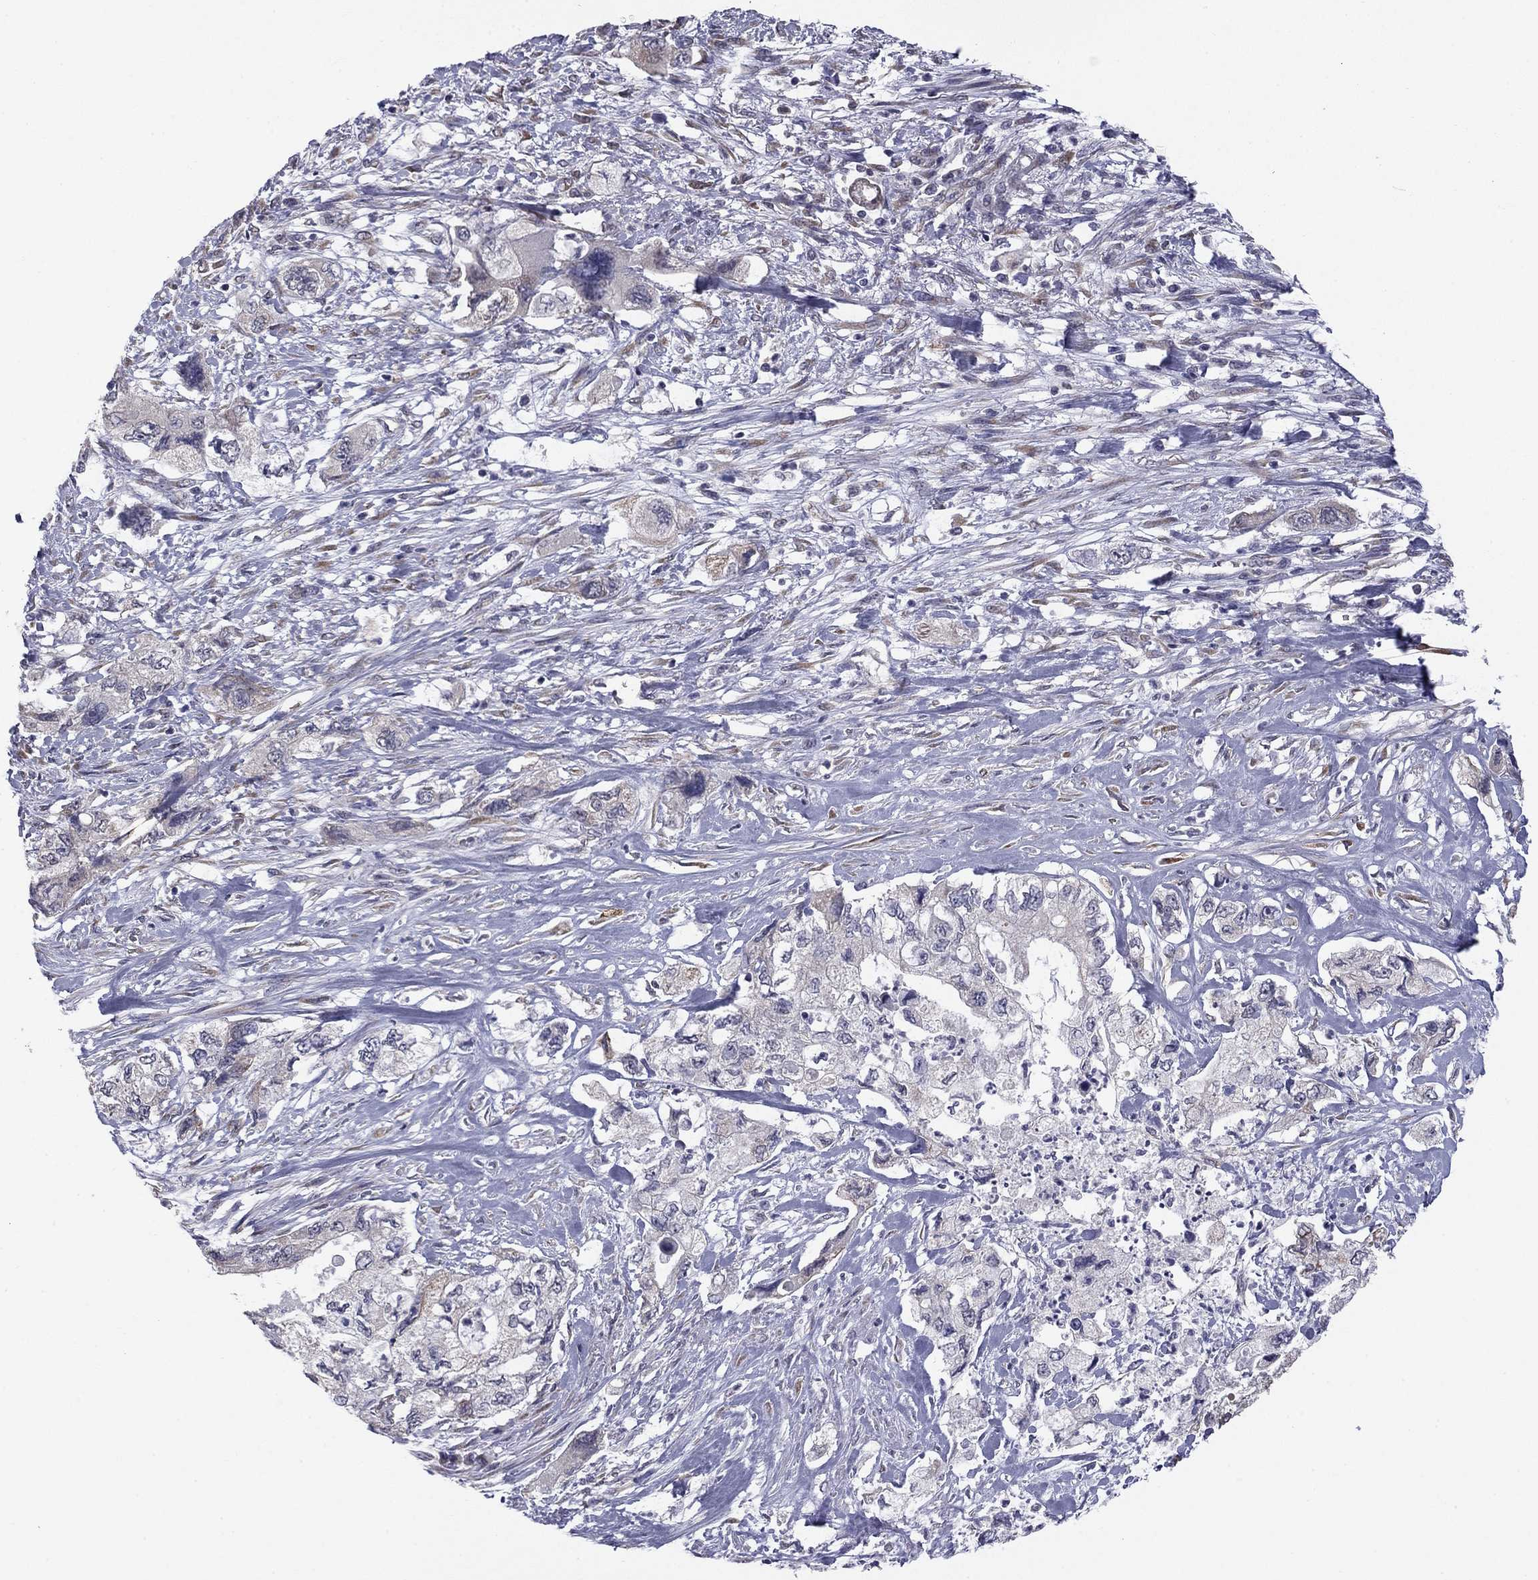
{"staining": {"intensity": "negative", "quantity": "none", "location": "none"}, "tissue": "pancreatic cancer", "cell_type": "Tumor cells", "image_type": "cancer", "snomed": [{"axis": "morphology", "description": "Adenocarcinoma, NOS"}, {"axis": "topography", "description": "Pancreas"}], "caption": "High power microscopy micrograph of an IHC photomicrograph of pancreatic cancer (adenocarcinoma), revealing no significant staining in tumor cells.", "gene": "PRRT2", "patient": {"sex": "female", "age": 73}}